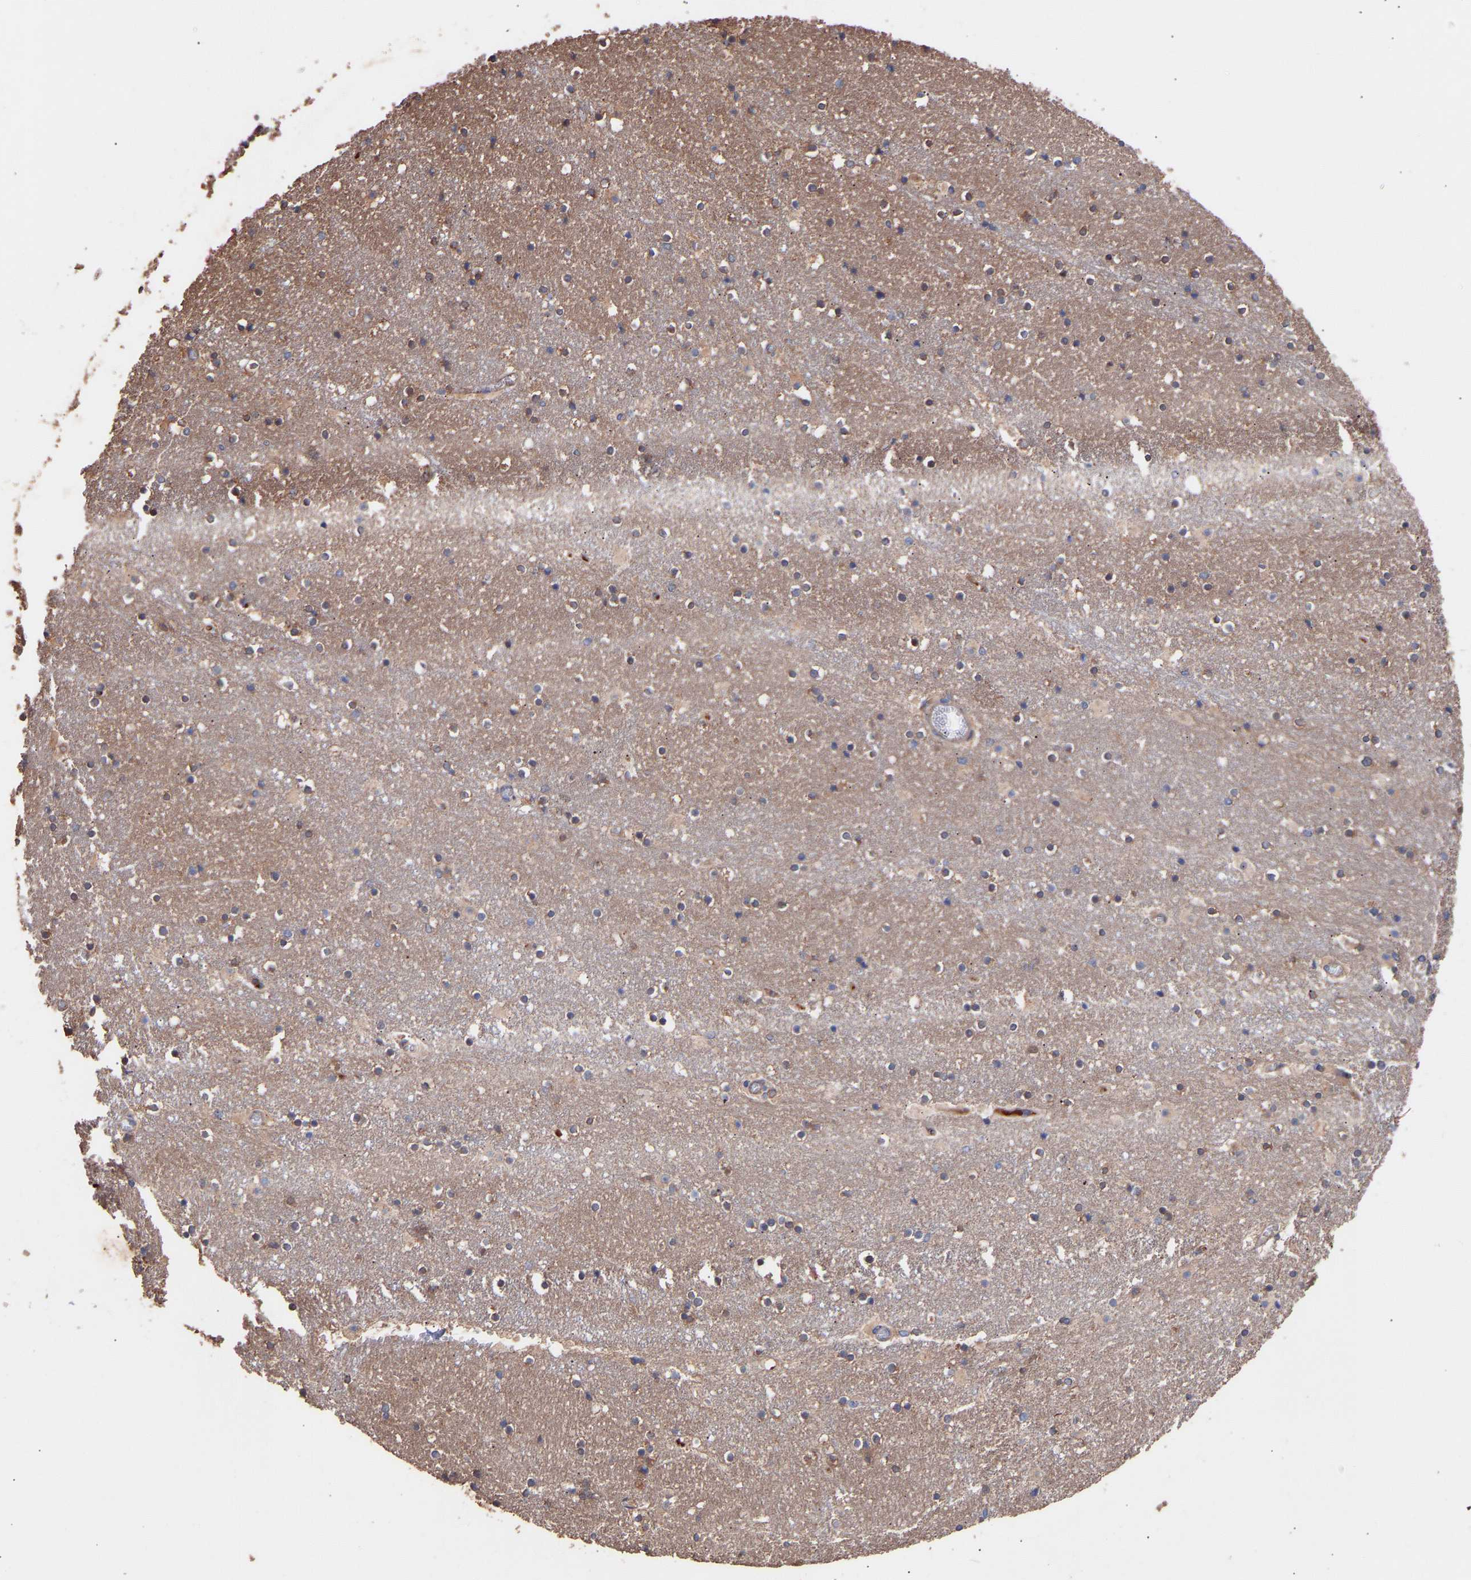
{"staining": {"intensity": "moderate", "quantity": "25%-75%", "location": "cytoplasmic/membranous"}, "tissue": "caudate", "cell_type": "Glial cells", "image_type": "normal", "snomed": [{"axis": "morphology", "description": "Normal tissue, NOS"}, {"axis": "topography", "description": "Lateral ventricle wall"}], "caption": "A photomicrograph showing moderate cytoplasmic/membranous positivity in about 25%-75% of glial cells in normal caudate, as visualized by brown immunohistochemical staining.", "gene": "TMEM268", "patient": {"sex": "male", "age": 45}}